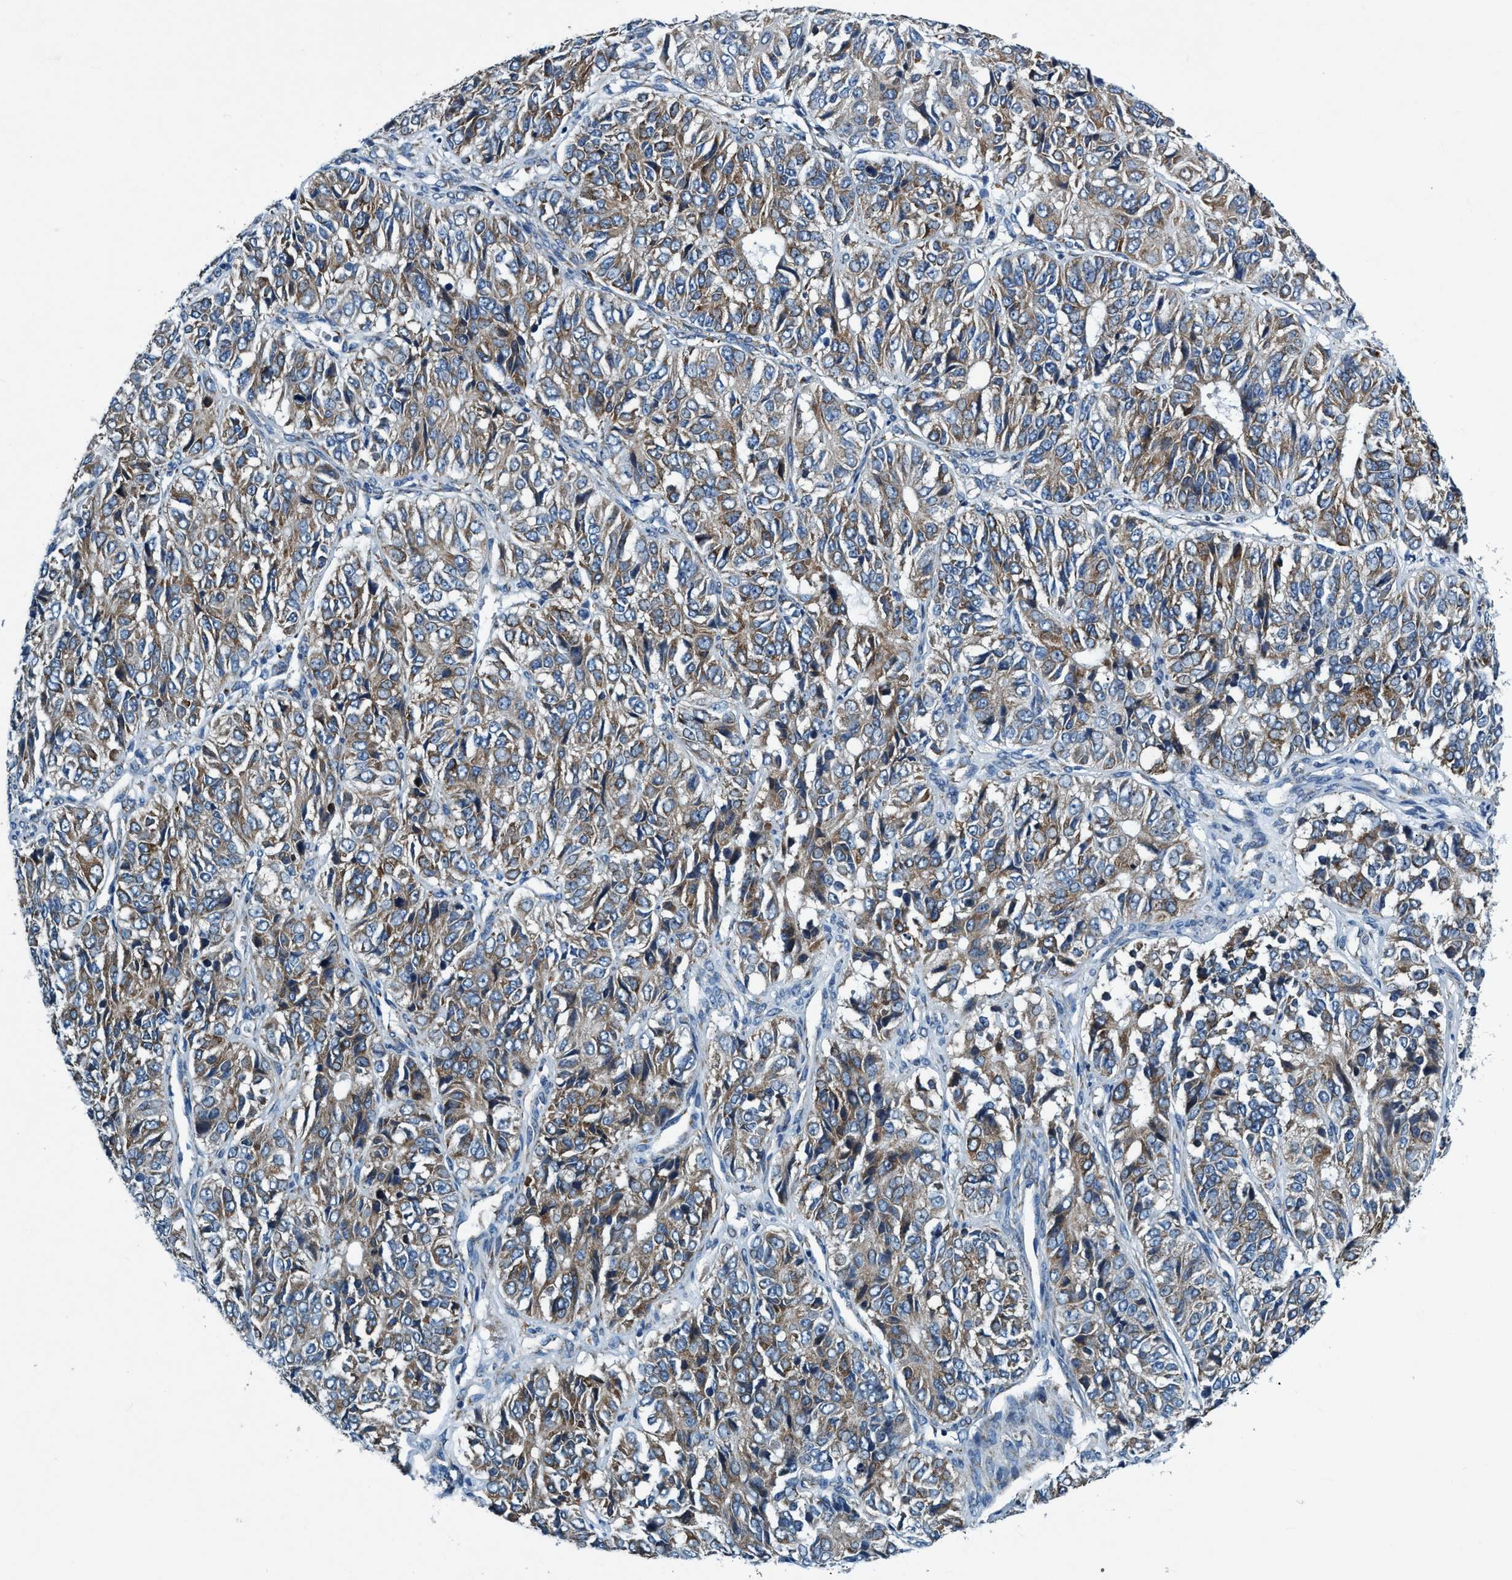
{"staining": {"intensity": "weak", "quantity": ">75%", "location": "cytoplasmic/membranous"}, "tissue": "ovarian cancer", "cell_type": "Tumor cells", "image_type": "cancer", "snomed": [{"axis": "morphology", "description": "Carcinoma, endometroid"}, {"axis": "topography", "description": "Ovary"}], "caption": "Immunohistochemical staining of ovarian cancer (endometroid carcinoma) exhibits low levels of weak cytoplasmic/membranous protein expression in about >75% of tumor cells.", "gene": "ARMC9", "patient": {"sex": "female", "age": 51}}